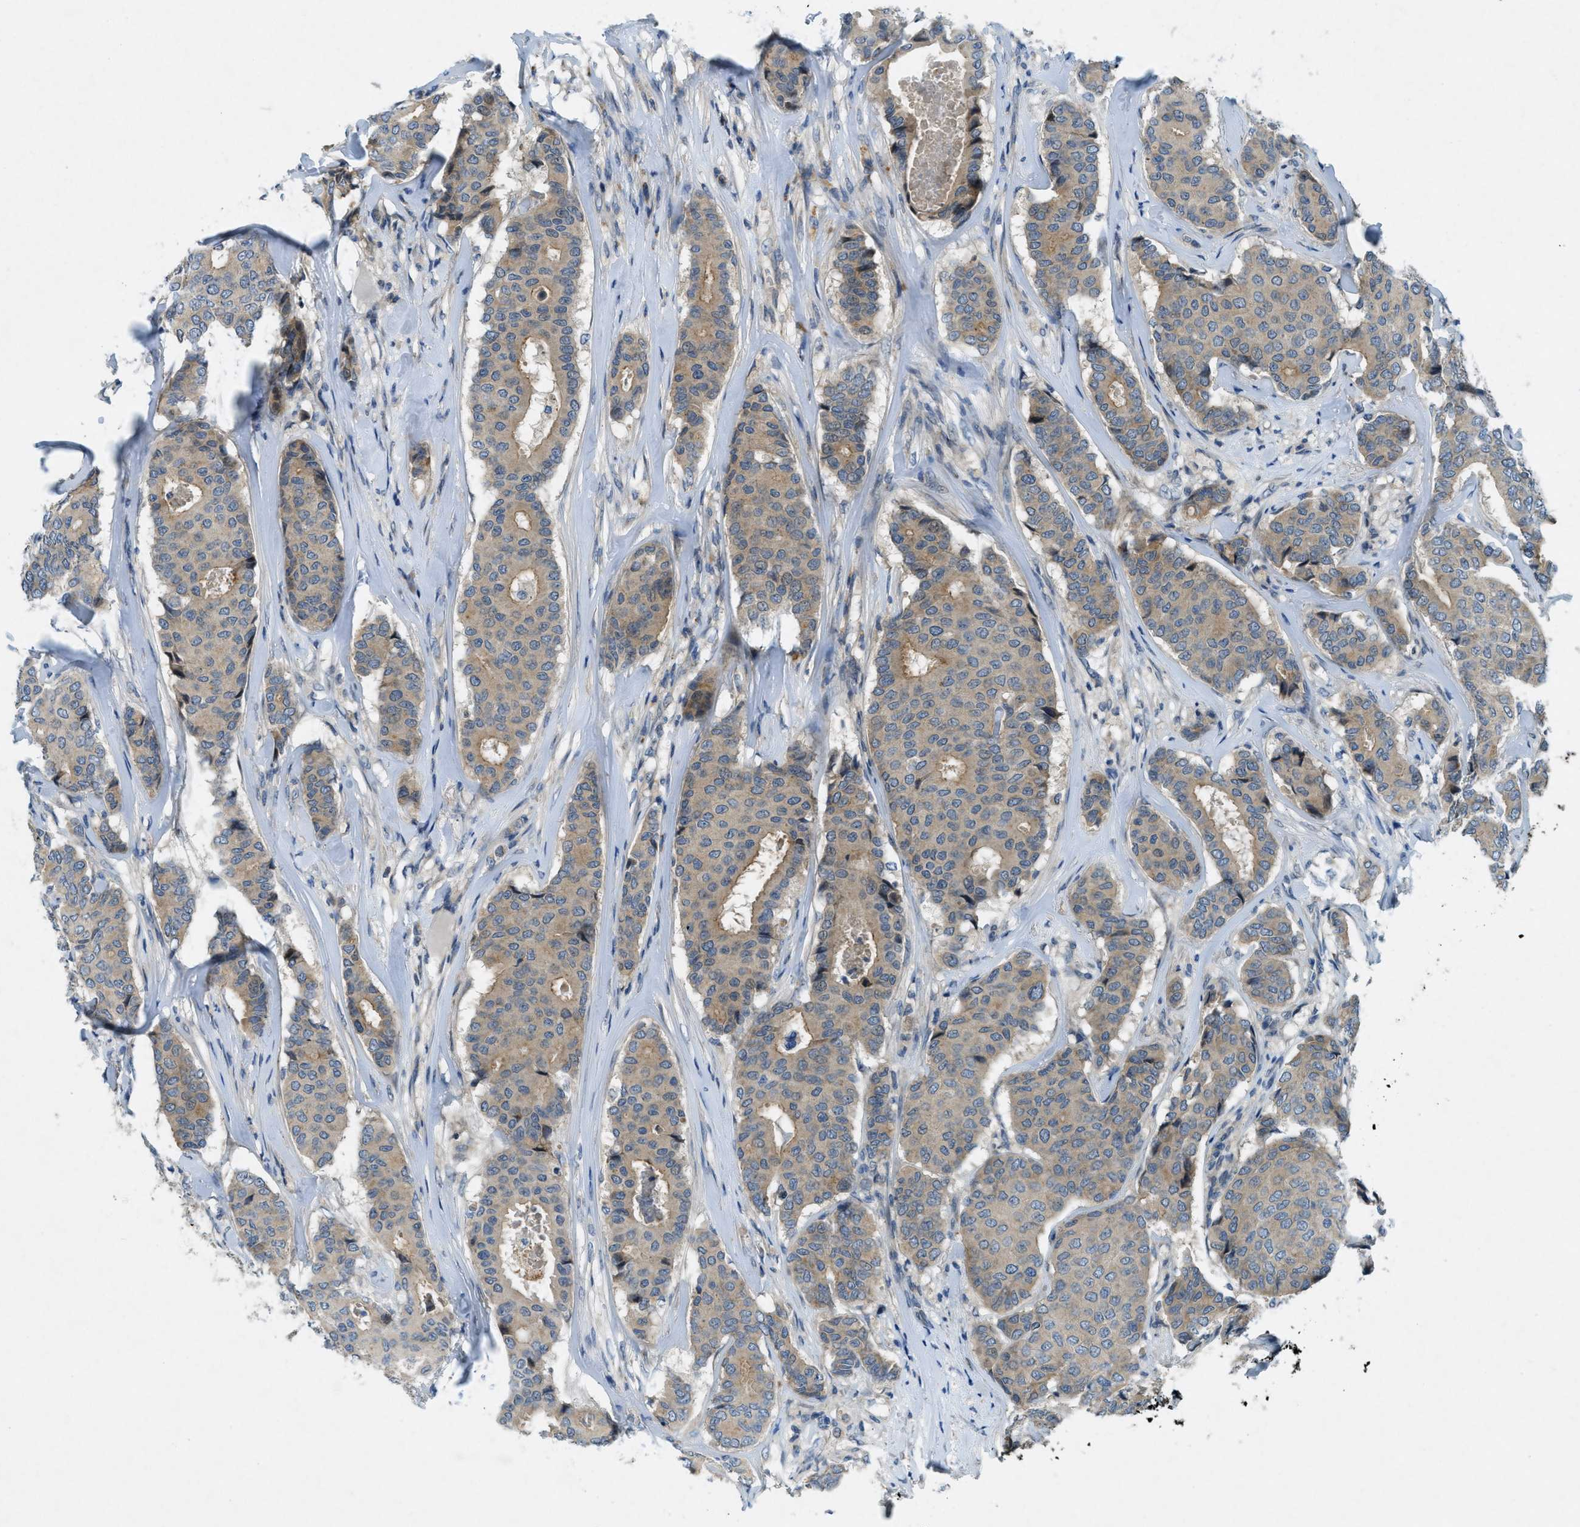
{"staining": {"intensity": "weak", "quantity": ">75%", "location": "cytoplasmic/membranous"}, "tissue": "breast cancer", "cell_type": "Tumor cells", "image_type": "cancer", "snomed": [{"axis": "morphology", "description": "Duct carcinoma"}, {"axis": "topography", "description": "Breast"}], "caption": "This micrograph shows IHC staining of human breast invasive ductal carcinoma, with low weak cytoplasmic/membranous positivity in approximately >75% of tumor cells.", "gene": "SNX14", "patient": {"sex": "female", "age": 75}}